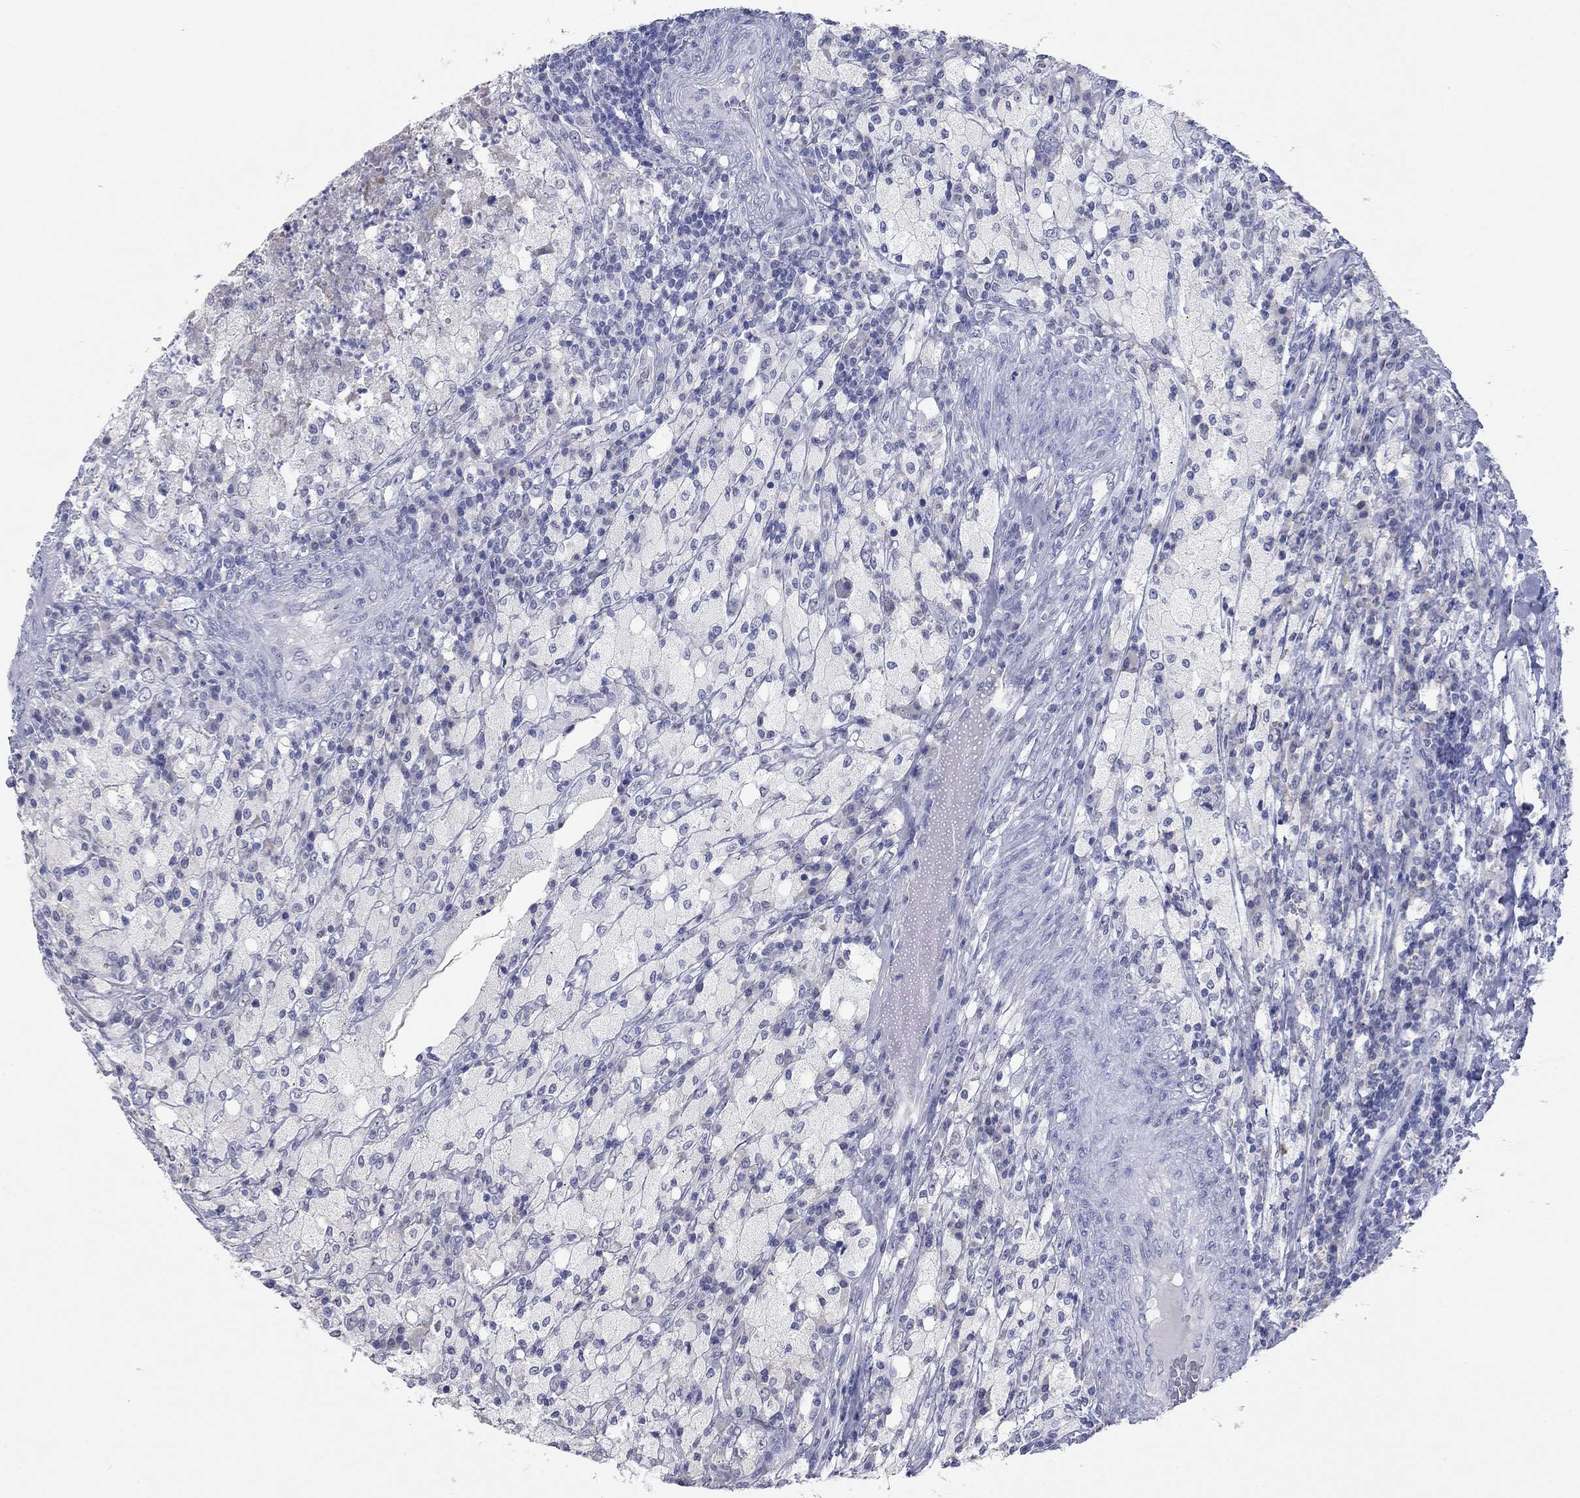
{"staining": {"intensity": "negative", "quantity": "none", "location": "none"}, "tissue": "testis cancer", "cell_type": "Tumor cells", "image_type": "cancer", "snomed": [{"axis": "morphology", "description": "Necrosis, NOS"}, {"axis": "morphology", "description": "Carcinoma, Embryonal, NOS"}, {"axis": "topography", "description": "Testis"}], "caption": "High power microscopy micrograph of an IHC image of testis cancer (embryonal carcinoma), revealing no significant expression in tumor cells. (Immunohistochemistry (ihc), brightfield microscopy, high magnification).", "gene": "KRT75", "patient": {"sex": "male", "age": 19}}